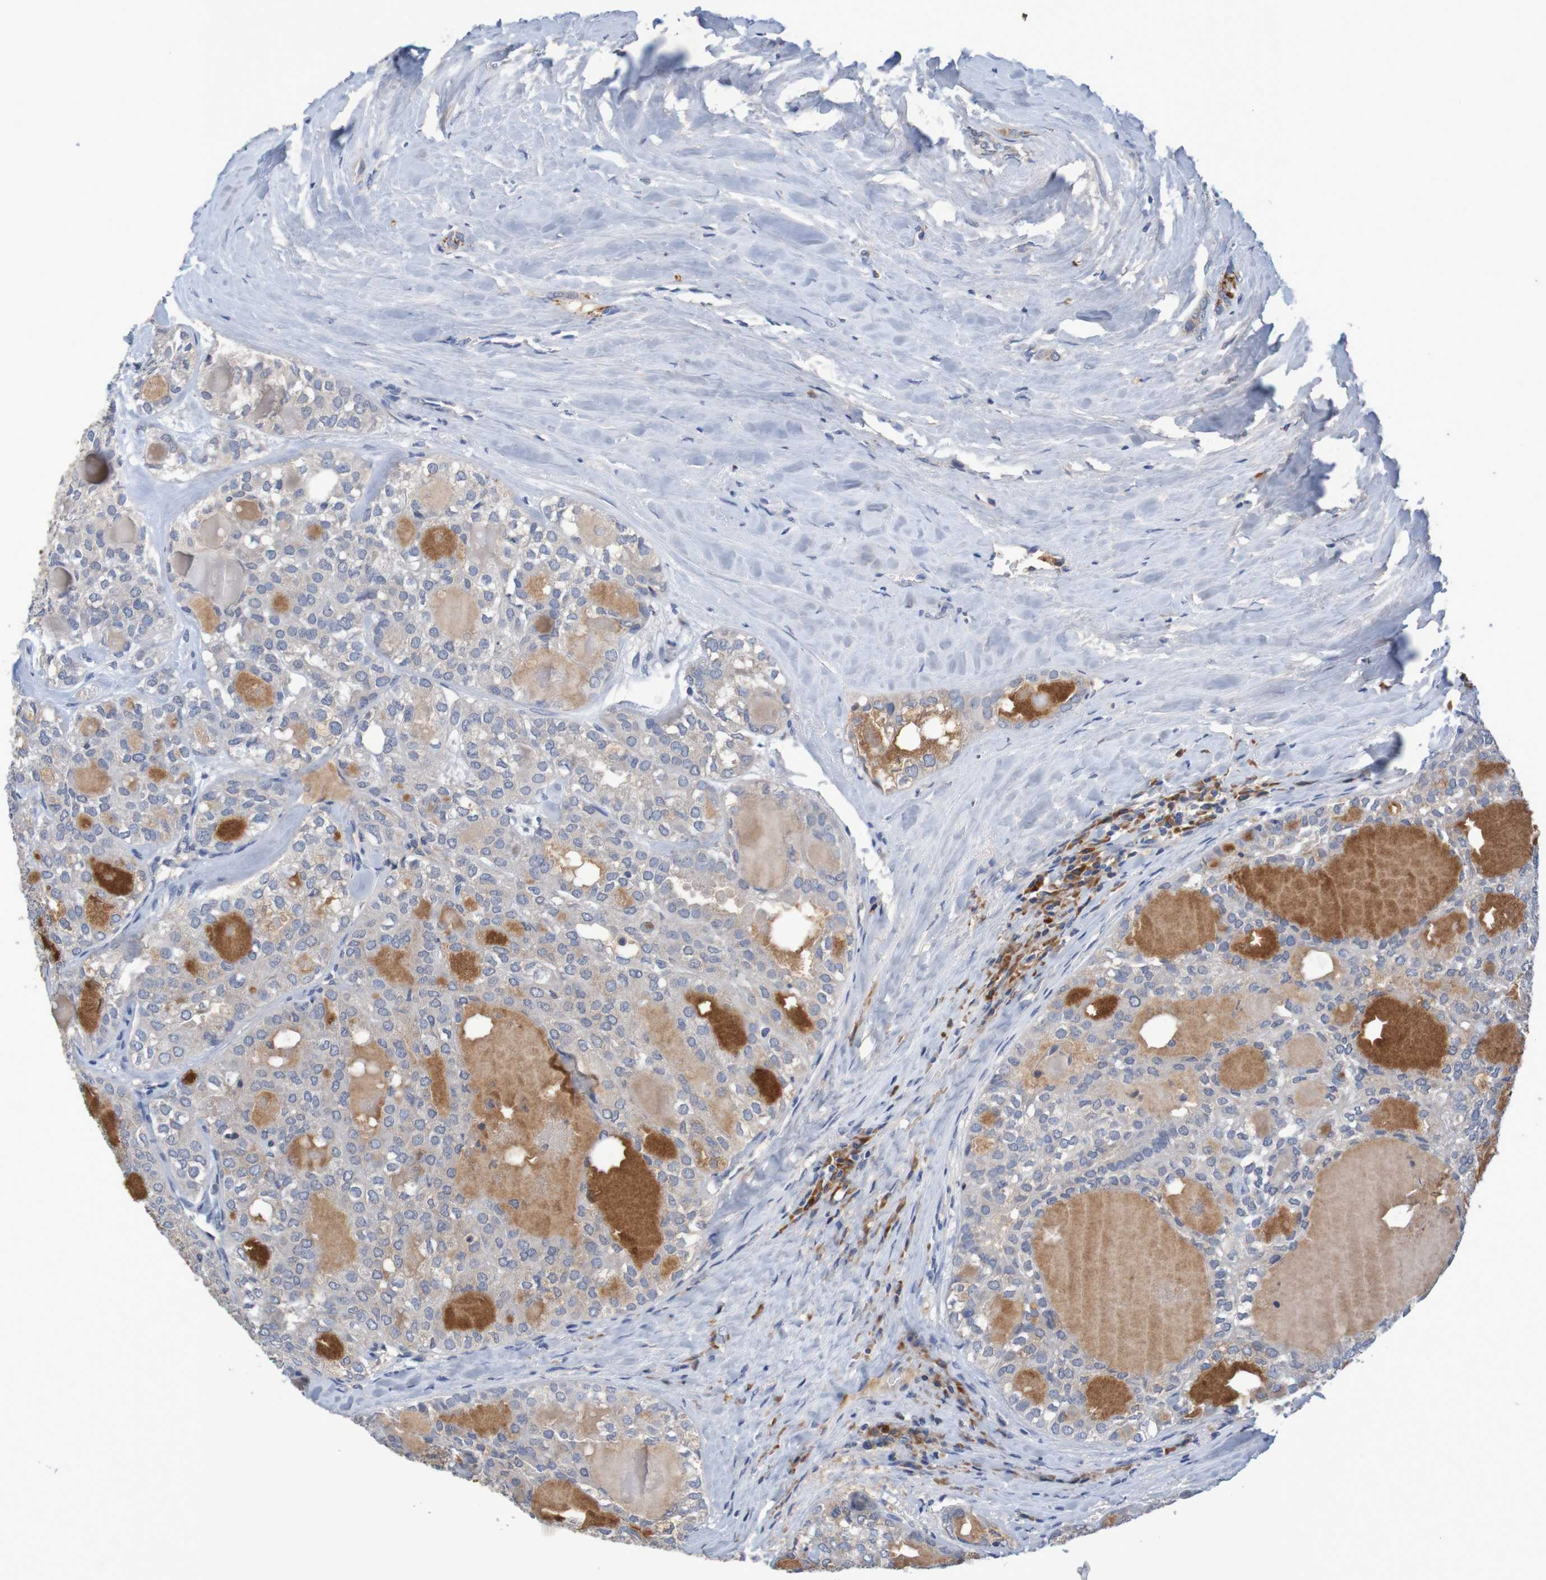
{"staining": {"intensity": "weak", "quantity": ">75%", "location": "cytoplasmic/membranous"}, "tissue": "thyroid cancer", "cell_type": "Tumor cells", "image_type": "cancer", "snomed": [{"axis": "morphology", "description": "Follicular adenoma carcinoma, NOS"}, {"axis": "topography", "description": "Thyroid gland"}], "caption": "A brown stain shows weak cytoplasmic/membranous positivity of a protein in thyroid cancer (follicular adenoma carcinoma) tumor cells. (DAB IHC, brown staining for protein, blue staining for nuclei).", "gene": "LTA", "patient": {"sex": "male", "age": 75}}